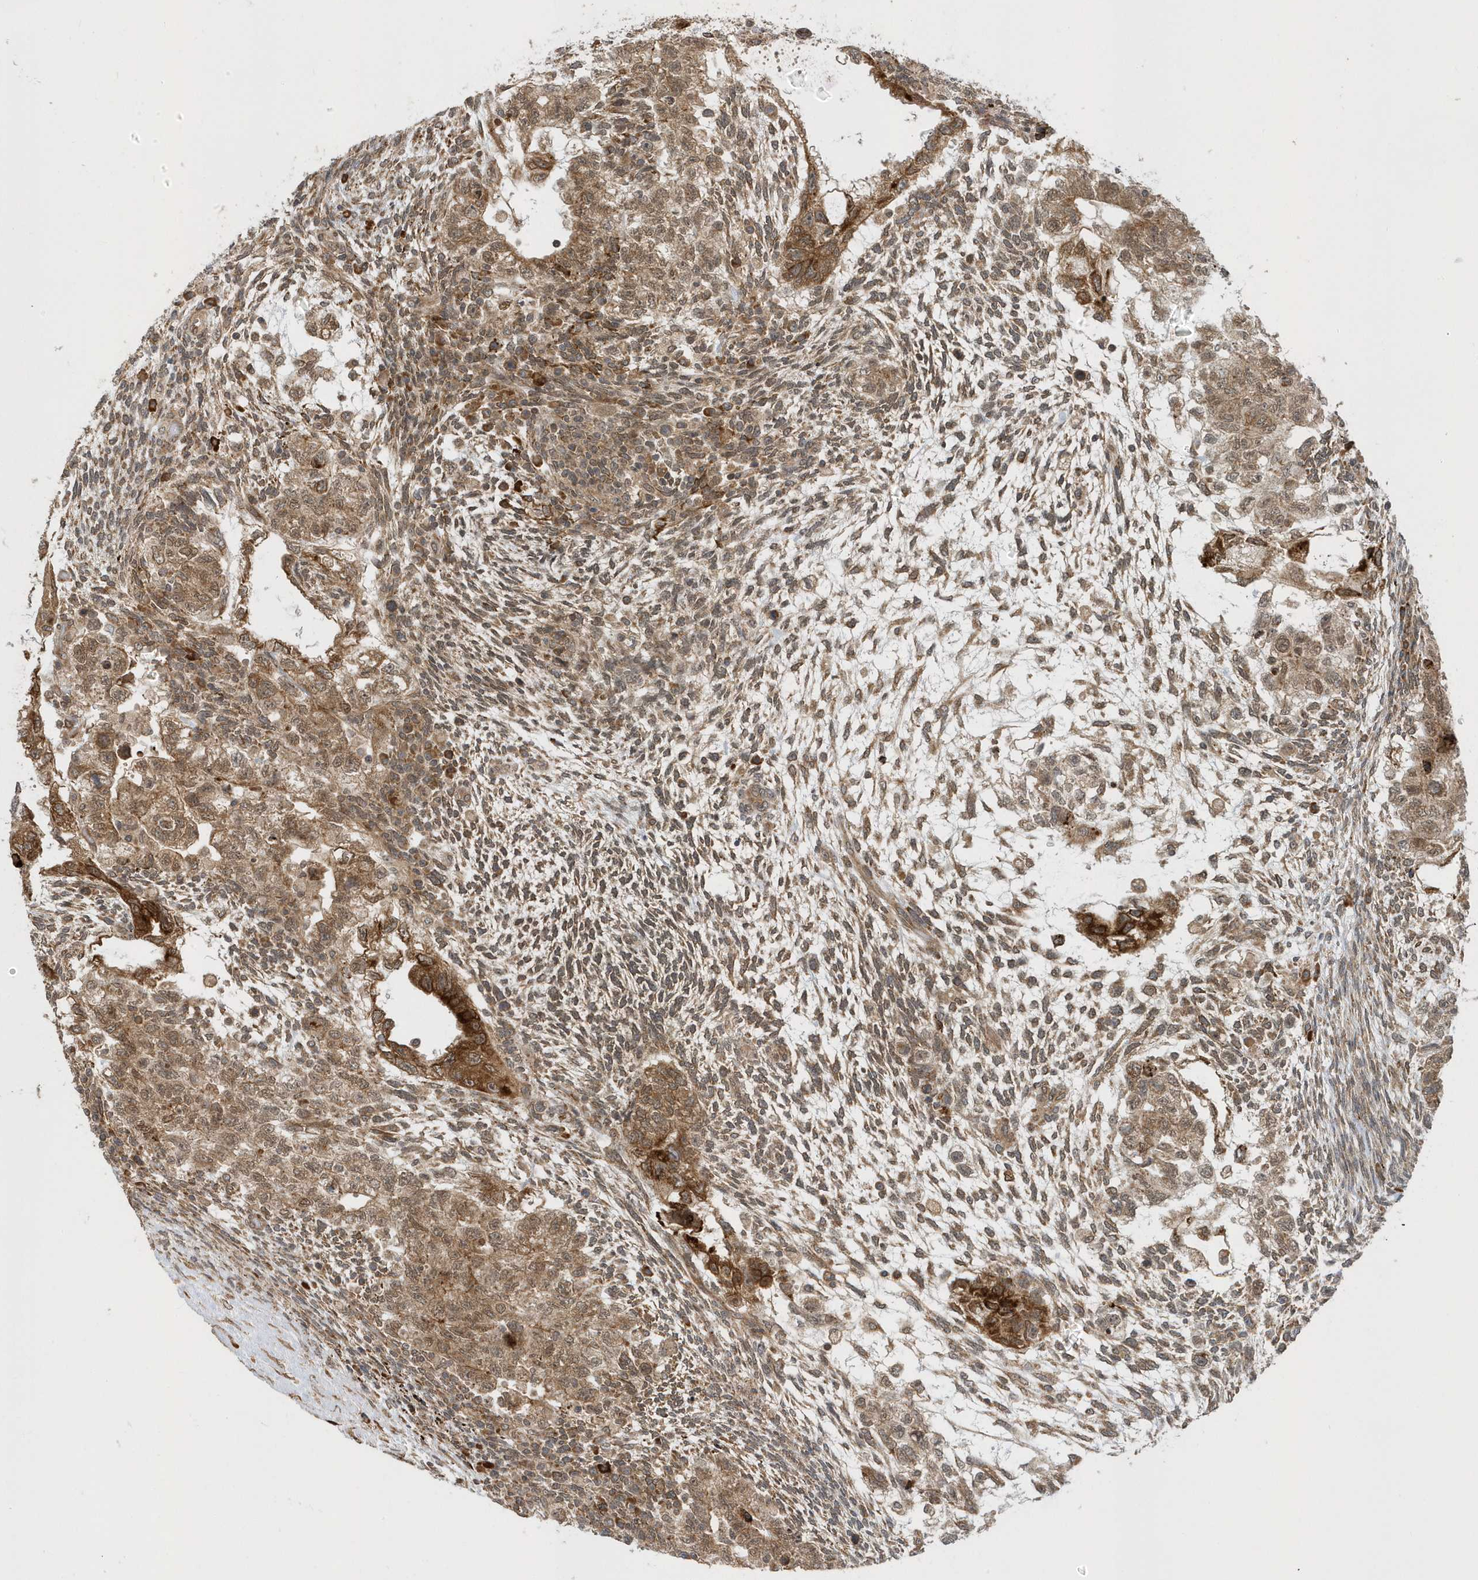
{"staining": {"intensity": "moderate", "quantity": ">75%", "location": "cytoplasmic/membranous,nuclear"}, "tissue": "testis cancer", "cell_type": "Tumor cells", "image_type": "cancer", "snomed": [{"axis": "morphology", "description": "Normal tissue, NOS"}, {"axis": "morphology", "description": "Carcinoma, Embryonal, NOS"}, {"axis": "topography", "description": "Testis"}], "caption": "About >75% of tumor cells in testis cancer (embryonal carcinoma) demonstrate moderate cytoplasmic/membranous and nuclear protein expression as visualized by brown immunohistochemical staining.", "gene": "METTL21A", "patient": {"sex": "male", "age": 36}}